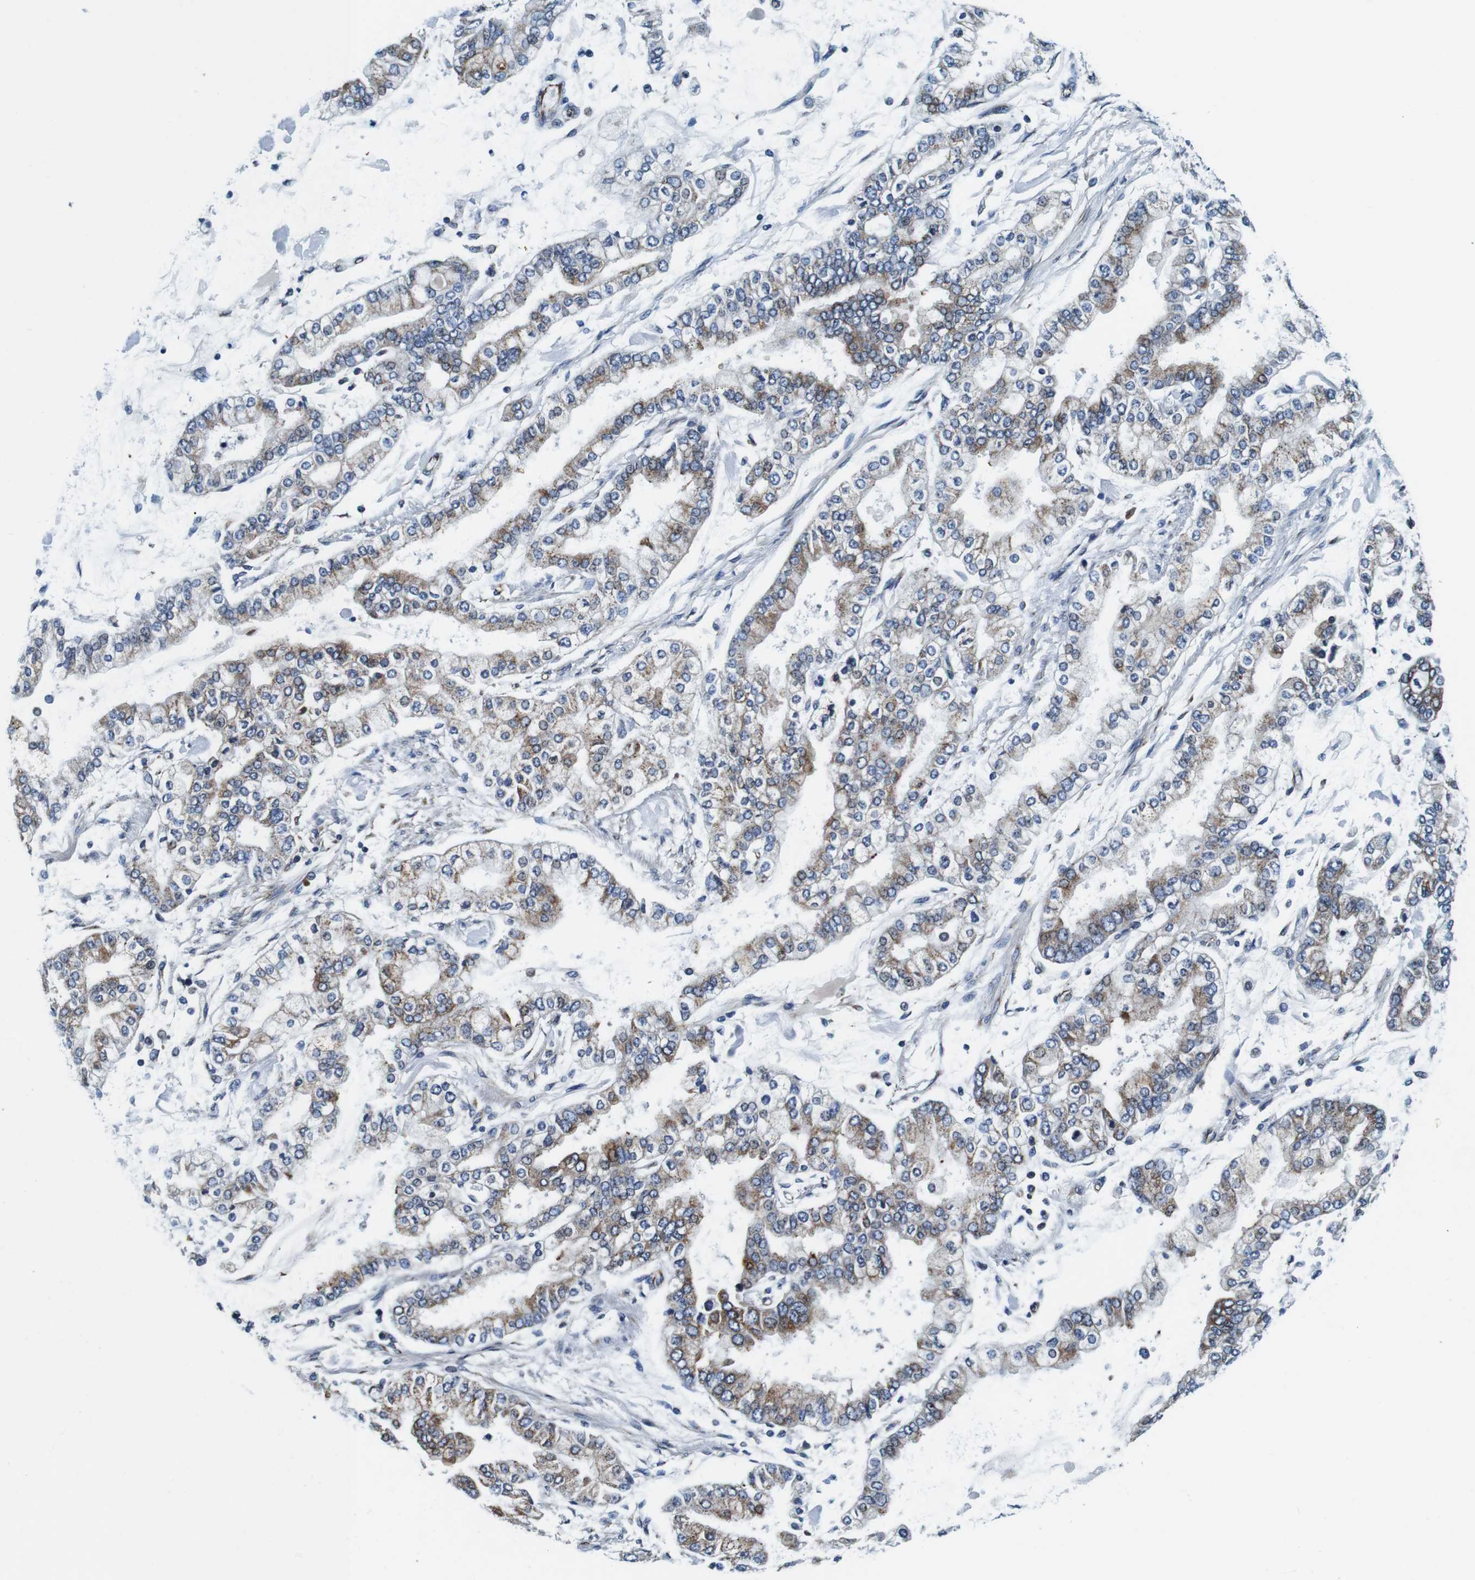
{"staining": {"intensity": "moderate", "quantity": "25%-75%", "location": "cytoplasmic/membranous"}, "tissue": "stomach cancer", "cell_type": "Tumor cells", "image_type": "cancer", "snomed": [{"axis": "morphology", "description": "Normal tissue, NOS"}, {"axis": "morphology", "description": "Adenocarcinoma, NOS"}, {"axis": "topography", "description": "Stomach, upper"}, {"axis": "topography", "description": "Stomach"}], "caption": "Immunohistochemical staining of human stomach cancer shows medium levels of moderate cytoplasmic/membranous protein staining in approximately 25%-75% of tumor cells.", "gene": "FAR2", "patient": {"sex": "male", "age": 76}}